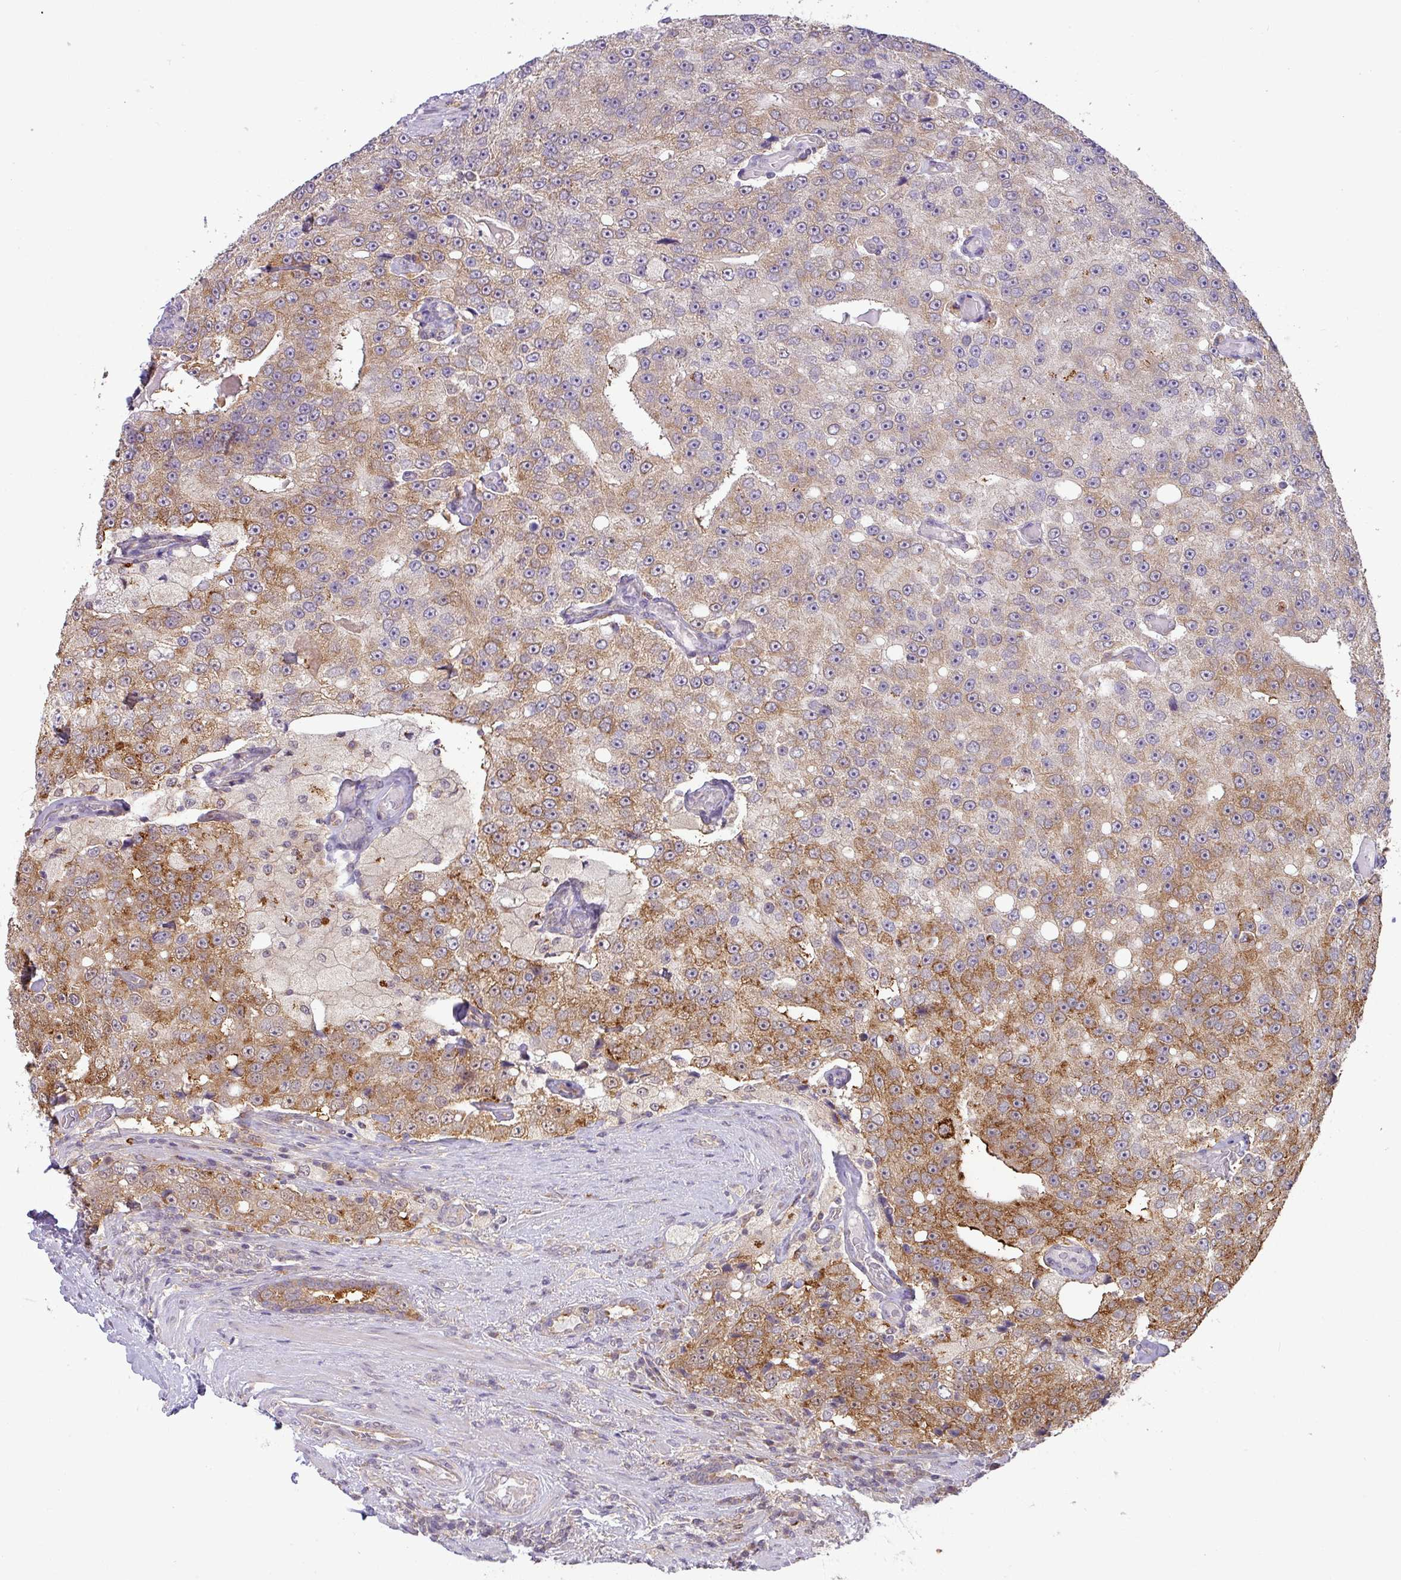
{"staining": {"intensity": "moderate", "quantity": ">75%", "location": "cytoplasmic/membranous"}, "tissue": "prostate cancer", "cell_type": "Tumor cells", "image_type": "cancer", "snomed": [{"axis": "morphology", "description": "Adenocarcinoma, High grade"}, {"axis": "topography", "description": "Prostate"}], "caption": "Tumor cells demonstrate medium levels of moderate cytoplasmic/membranous staining in about >75% of cells in prostate adenocarcinoma (high-grade).", "gene": "GALNT12", "patient": {"sex": "male", "age": 70}}